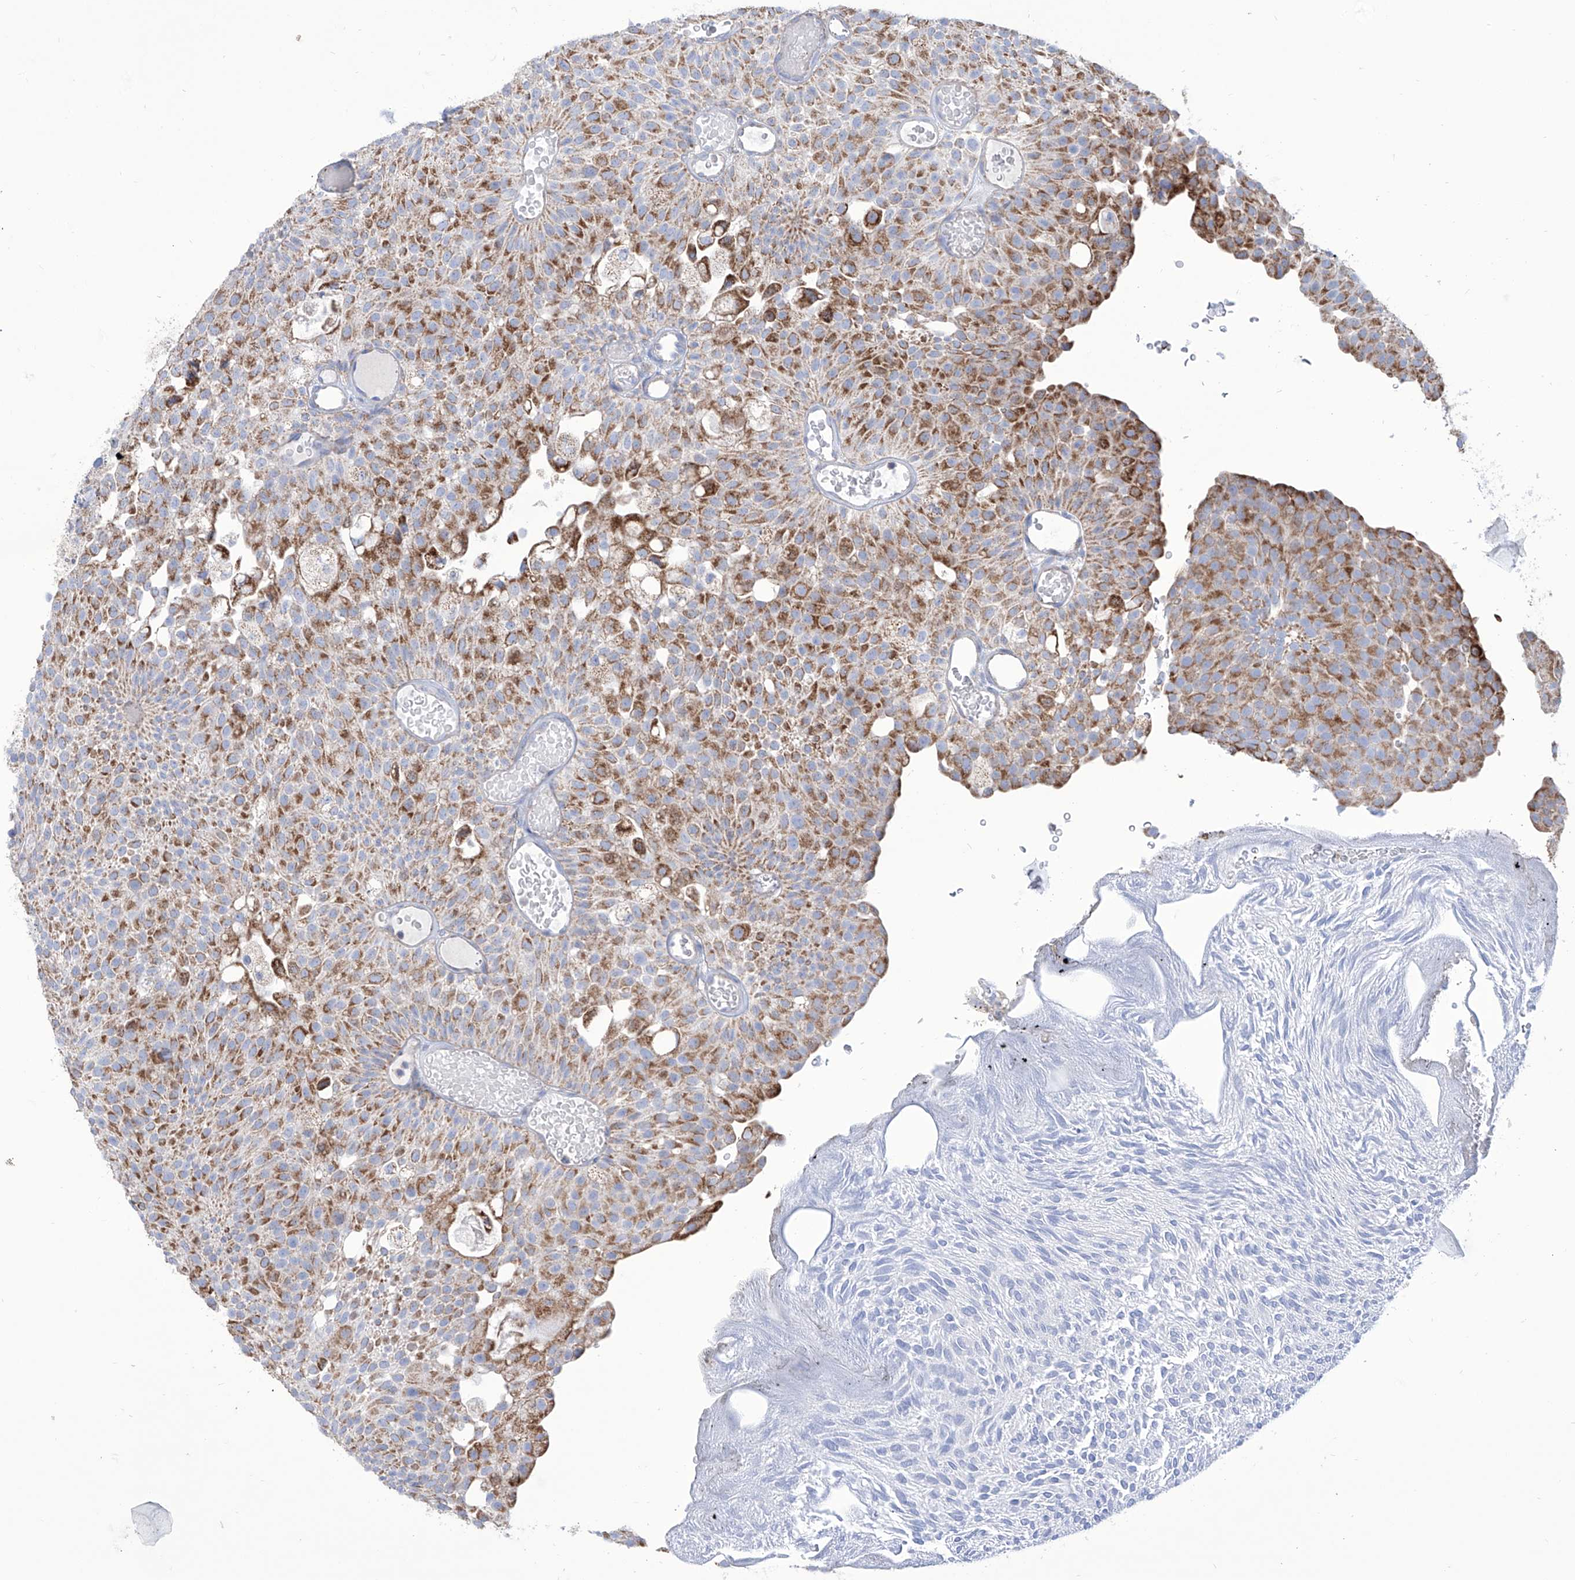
{"staining": {"intensity": "strong", "quantity": "25%-75%", "location": "cytoplasmic/membranous"}, "tissue": "urothelial cancer", "cell_type": "Tumor cells", "image_type": "cancer", "snomed": [{"axis": "morphology", "description": "Urothelial carcinoma, Low grade"}, {"axis": "topography", "description": "Urinary bladder"}], "caption": "Urothelial cancer stained with DAB (3,3'-diaminobenzidine) immunohistochemistry shows high levels of strong cytoplasmic/membranous staining in approximately 25%-75% of tumor cells. Ihc stains the protein in brown and the nuclei are stained blue.", "gene": "ALDH6A1", "patient": {"sex": "male", "age": 78}}